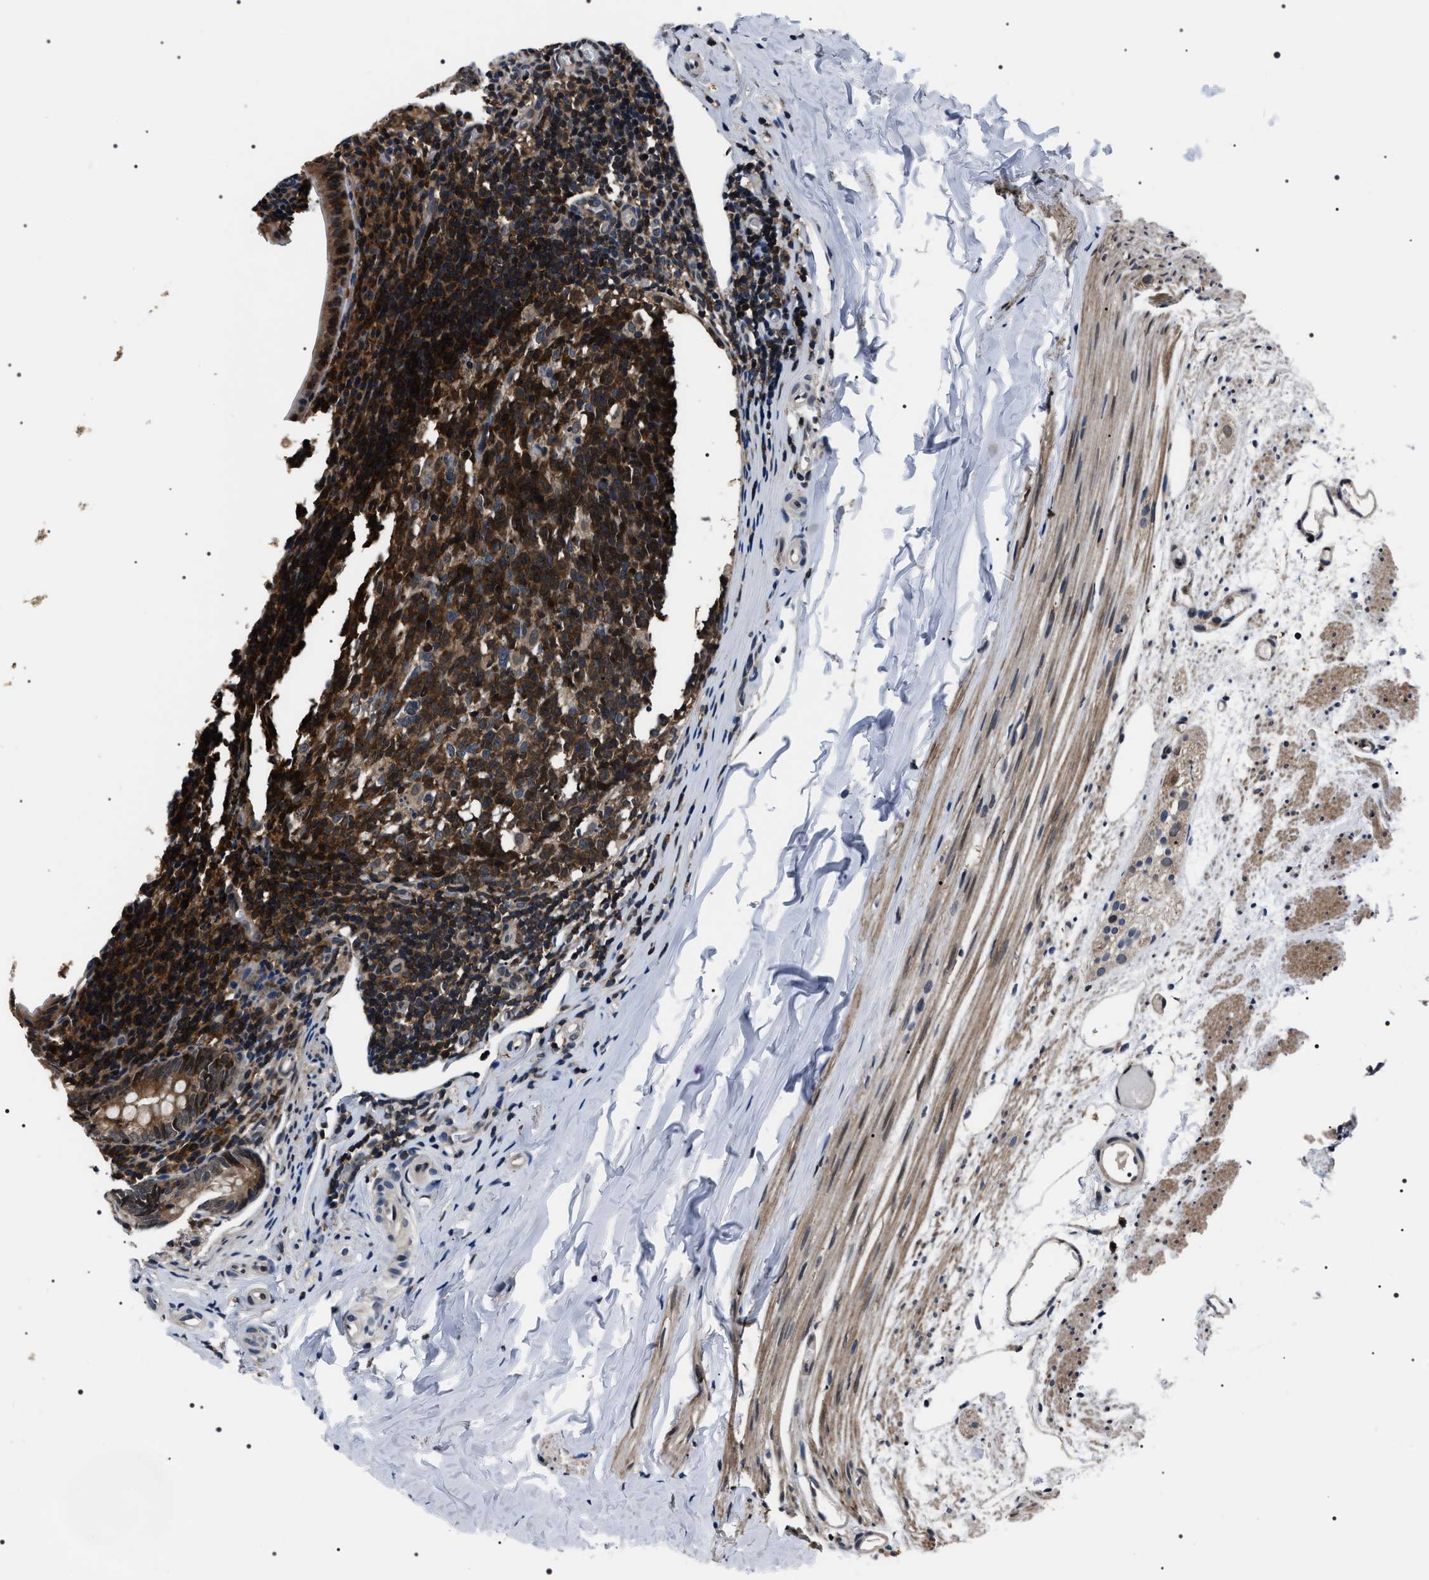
{"staining": {"intensity": "moderate", "quantity": ">75%", "location": "cytoplasmic/membranous,nuclear"}, "tissue": "appendix", "cell_type": "Glandular cells", "image_type": "normal", "snomed": [{"axis": "morphology", "description": "Normal tissue, NOS"}, {"axis": "topography", "description": "Appendix"}], "caption": "Immunohistochemistry (DAB (3,3'-diaminobenzidine)) staining of benign appendix displays moderate cytoplasmic/membranous,nuclear protein expression in approximately >75% of glandular cells.", "gene": "SIPA1", "patient": {"sex": "female", "age": 10}}